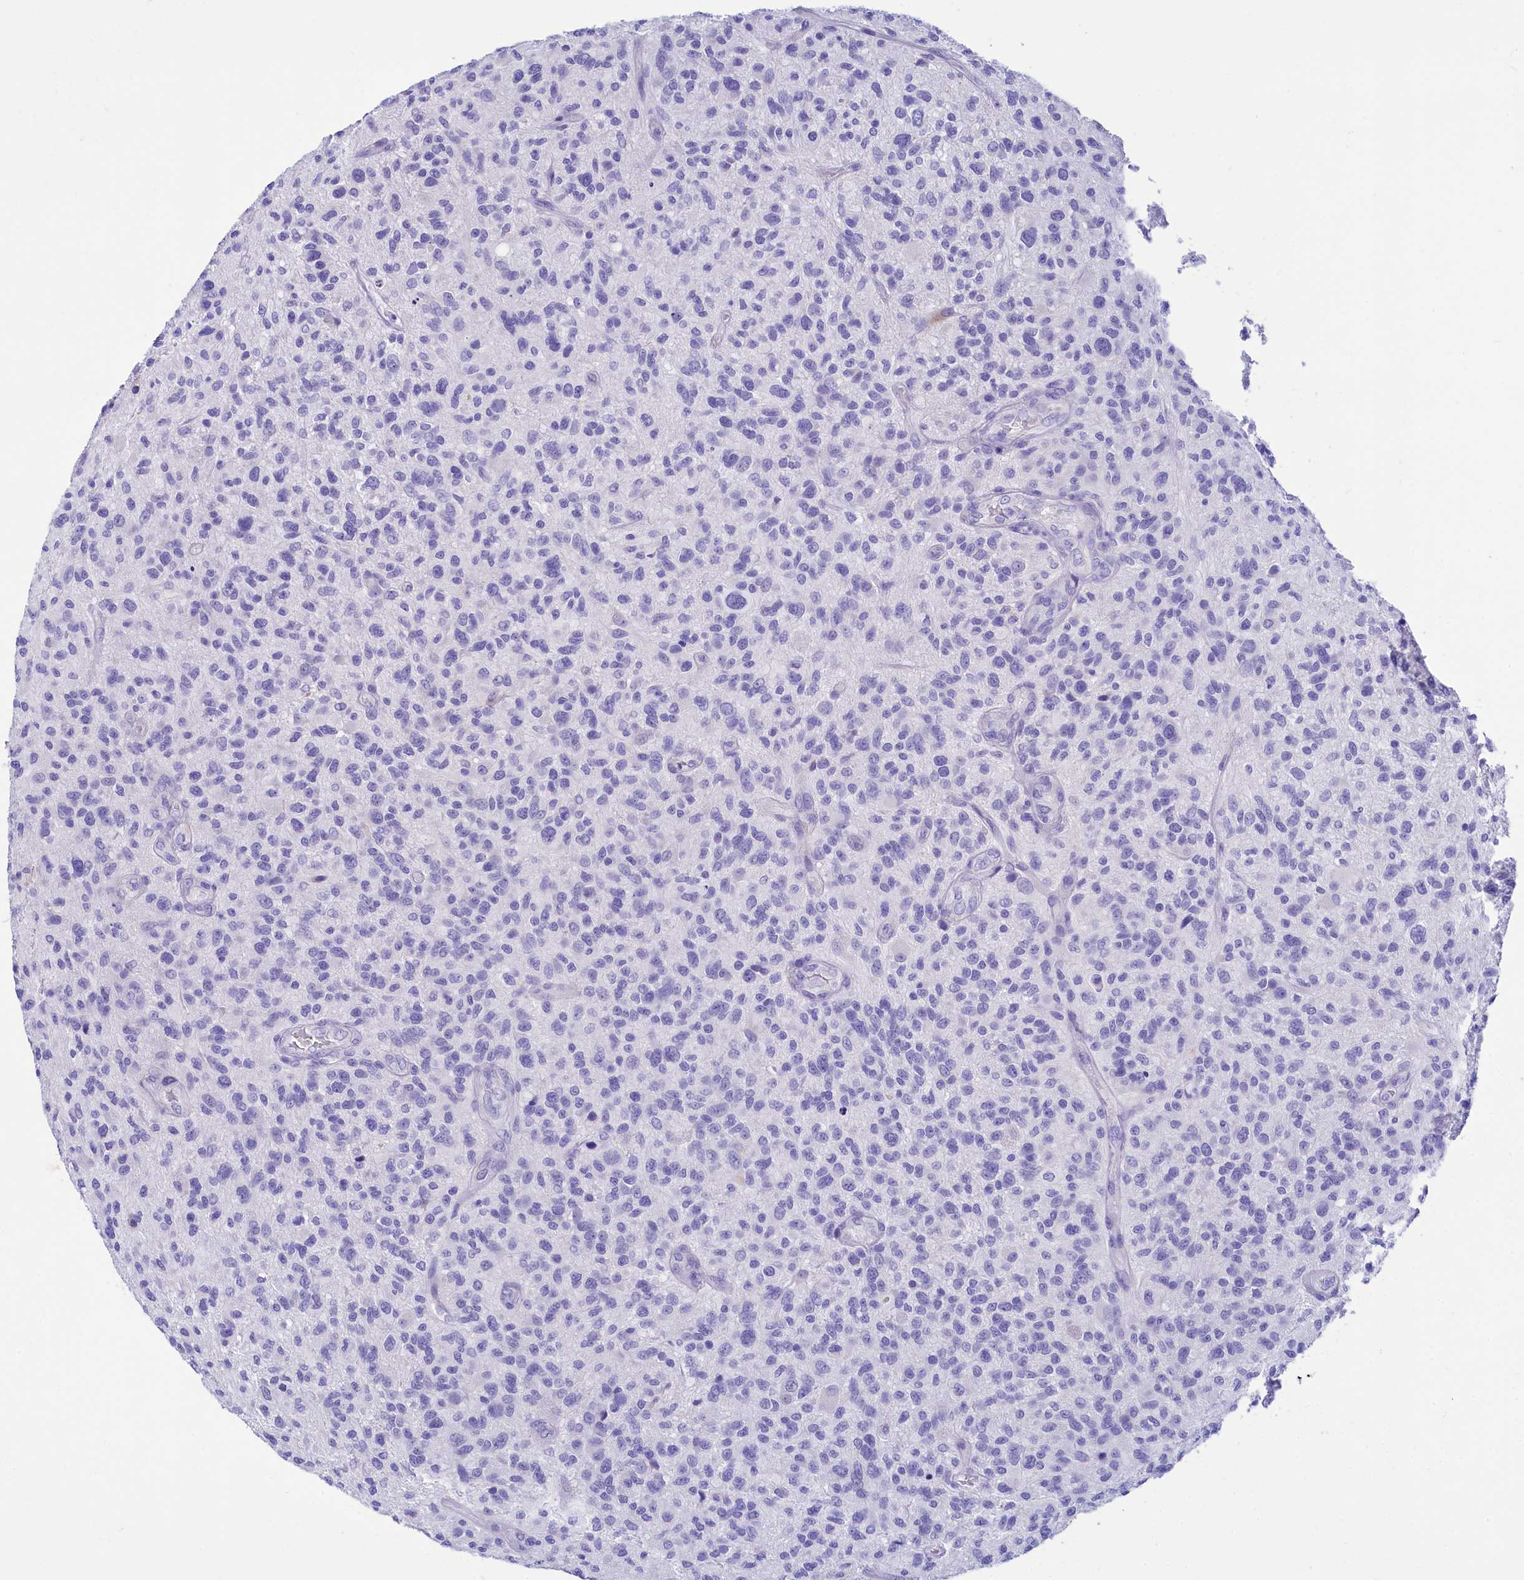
{"staining": {"intensity": "negative", "quantity": "none", "location": "none"}, "tissue": "glioma", "cell_type": "Tumor cells", "image_type": "cancer", "snomed": [{"axis": "morphology", "description": "Glioma, malignant, High grade"}, {"axis": "topography", "description": "Brain"}], "caption": "Immunohistochemistry micrograph of human malignant glioma (high-grade) stained for a protein (brown), which demonstrates no positivity in tumor cells.", "gene": "TTC36", "patient": {"sex": "male", "age": 47}}